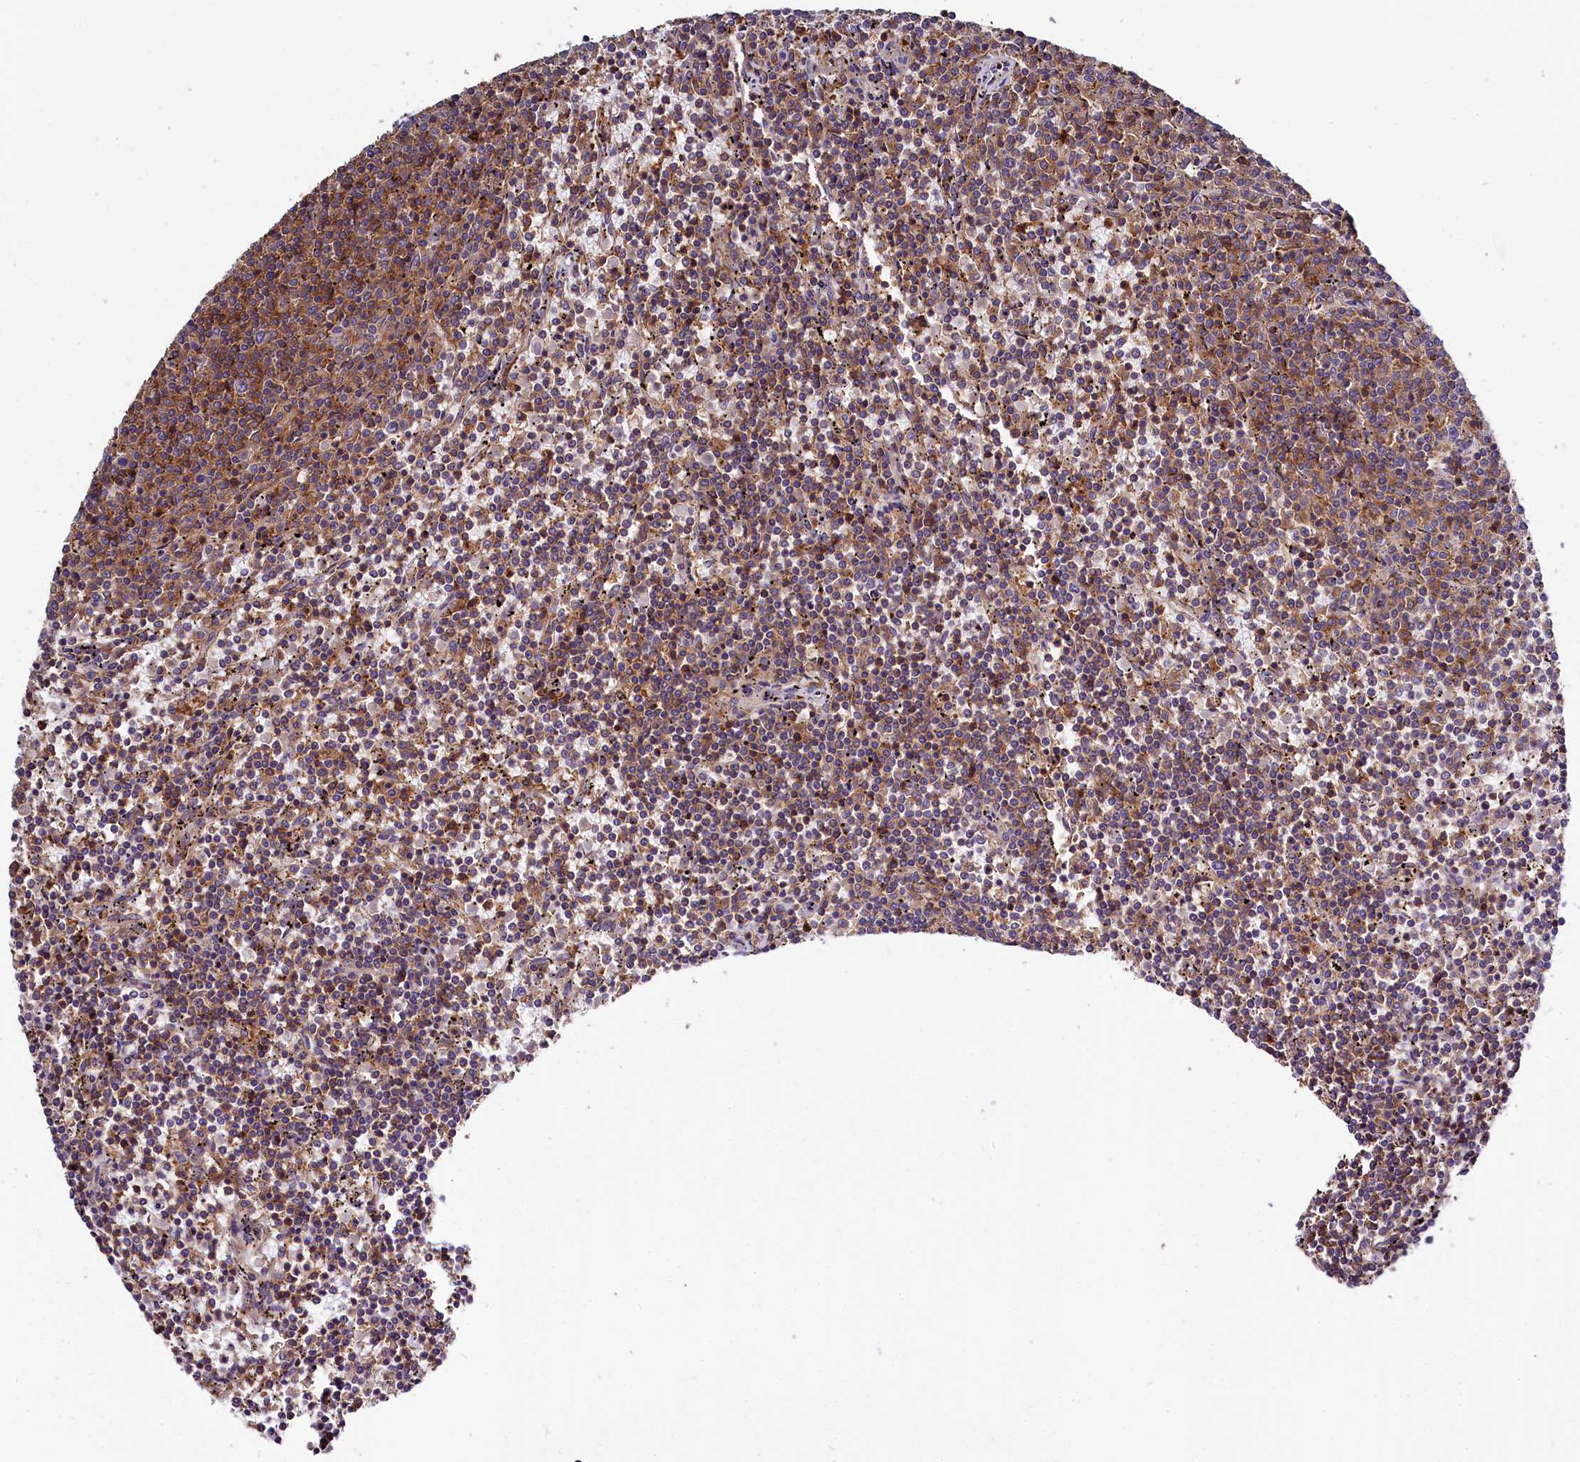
{"staining": {"intensity": "weak", "quantity": "25%-75%", "location": "cytoplasmic/membranous"}, "tissue": "lymphoma", "cell_type": "Tumor cells", "image_type": "cancer", "snomed": [{"axis": "morphology", "description": "Malignant lymphoma, non-Hodgkin's type, Low grade"}, {"axis": "topography", "description": "Spleen"}], "caption": "Immunohistochemical staining of human lymphoma reveals low levels of weak cytoplasmic/membranous protein staining in about 25%-75% of tumor cells. The protein is stained brown, and the nuclei are stained in blue (DAB (3,3'-diaminobenzidine) IHC with brightfield microscopy, high magnification).", "gene": "SKIDA1", "patient": {"sex": "female", "age": 50}}